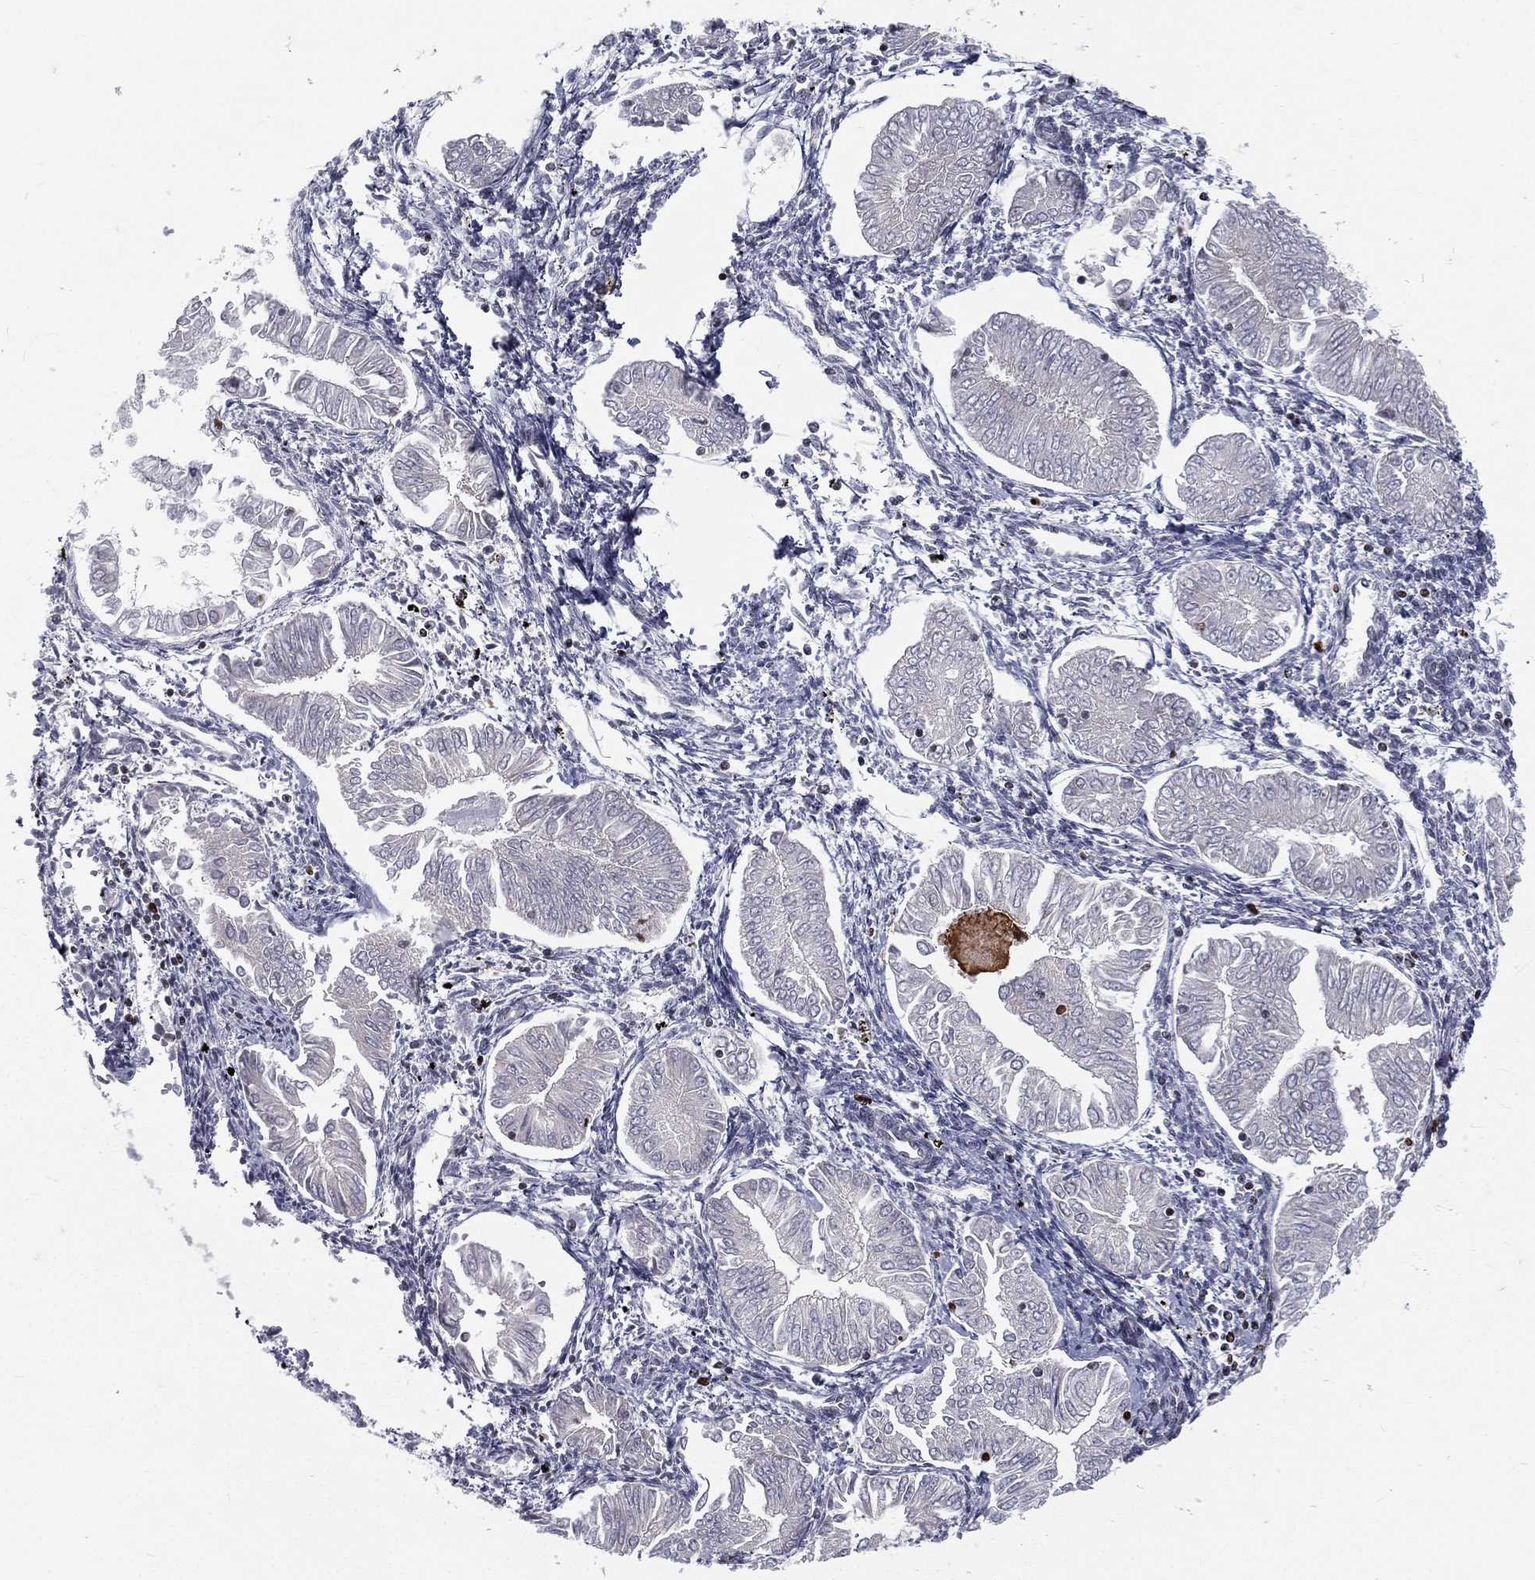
{"staining": {"intensity": "negative", "quantity": "none", "location": "none"}, "tissue": "endometrial cancer", "cell_type": "Tumor cells", "image_type": "cancer", "snomed": [{"axis": "morphology", "description": "Adenocarcinoma, NOS"}, {"axis": "topography", "description": "Endometrium"}], "caption": "A micrograph of human endometrial cancer (adenocarcinoma) is negative for staining in tumor cells.", "gene": "MNDA", "patient": {"sex": "female", "age": 53}}